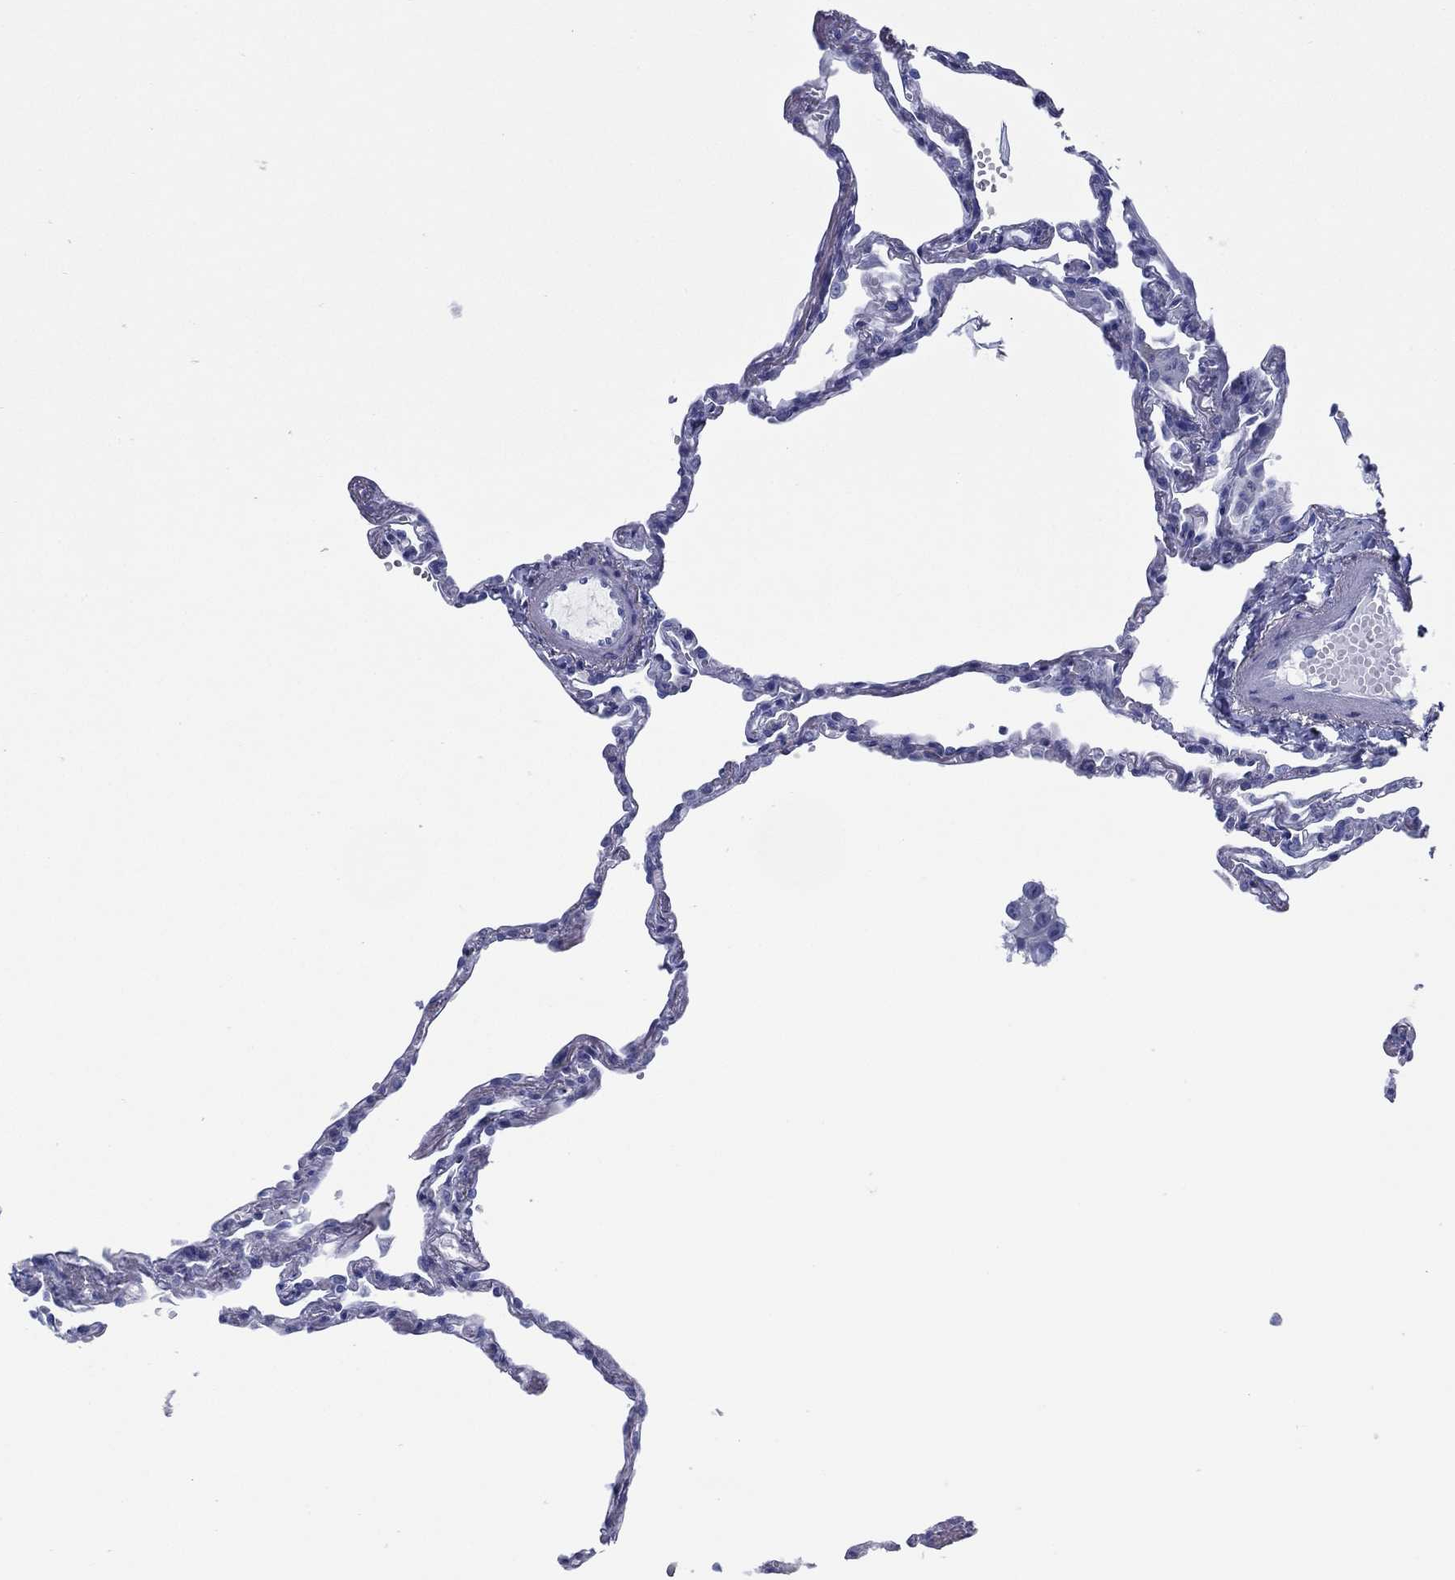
{"staining": {"intensity": "negative", "quantity": "none", "location": "none"}, "tissue": "lung", "cell_type": "Alveolar cells", "image_type": "normal", "snomed": [{"axis": "morphology", "description": "Normal tissue, NOS"}, {"axis": "topography", "description": "Lung"}], "caption": "Immunohistochemical staining of normal lung displays no significant staining in alveolar cells.", "gene": "TMEM252", "patient": {"sex": "male", "age": 78}}